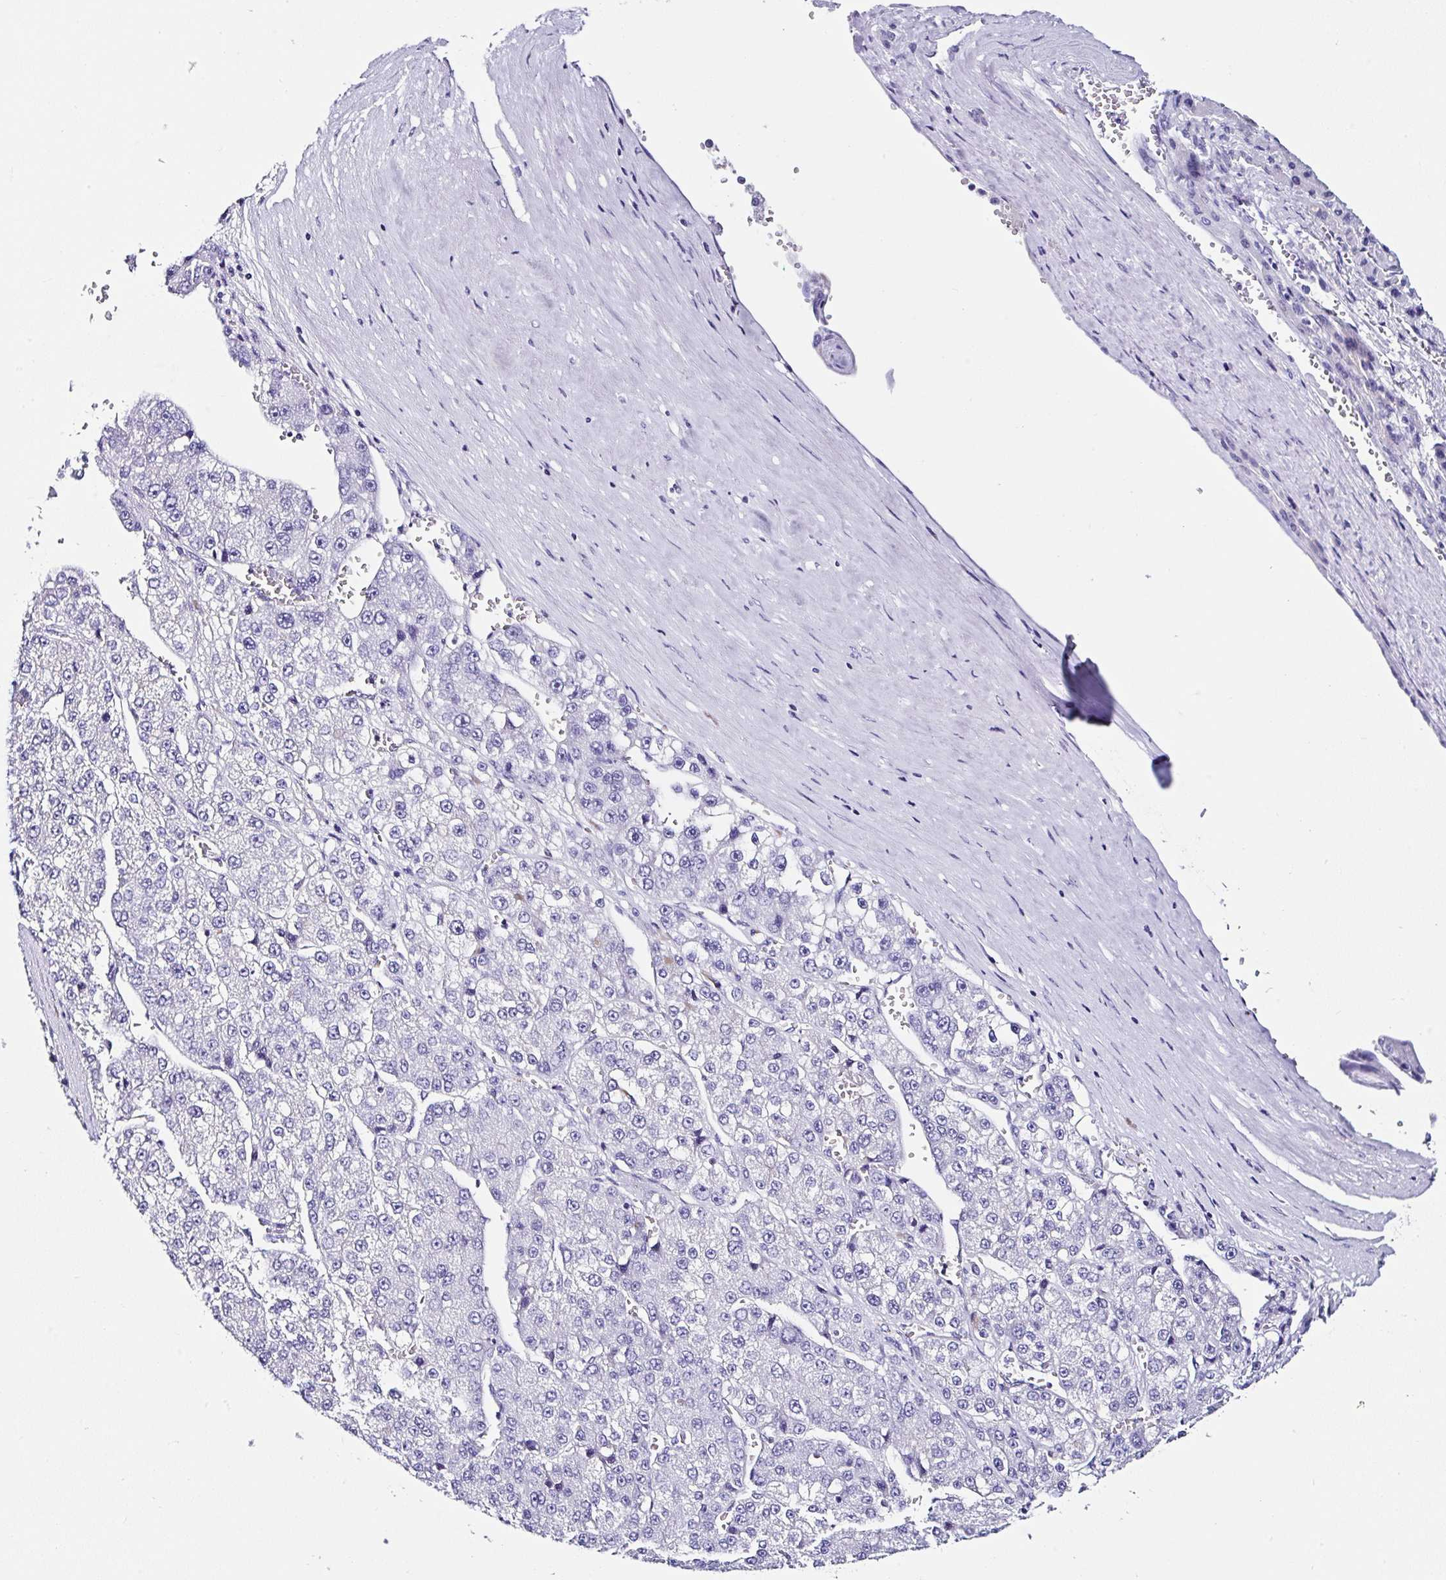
{"staining": {"intensity": "negative", "quantity": "none", "location": "none"}, "tissue": "liver cancer", "cell_type": "Tumor cells", "image_type": "cancer", "snomed": [{"axis": "morphology", "description": "Carcinoma, Hepatocellular, NOS"}, {"axis": "topography", "description": "Liver"}], "caption": "Hepatocellular carcinoma (liver) was stained to show a protein in brown. There is no significant expression in tumor cells. (DAB IHC with hematoxylin counter stain).", "gene": "TMPRSS11E", "patient": {"sex": "female", "age": 73}}